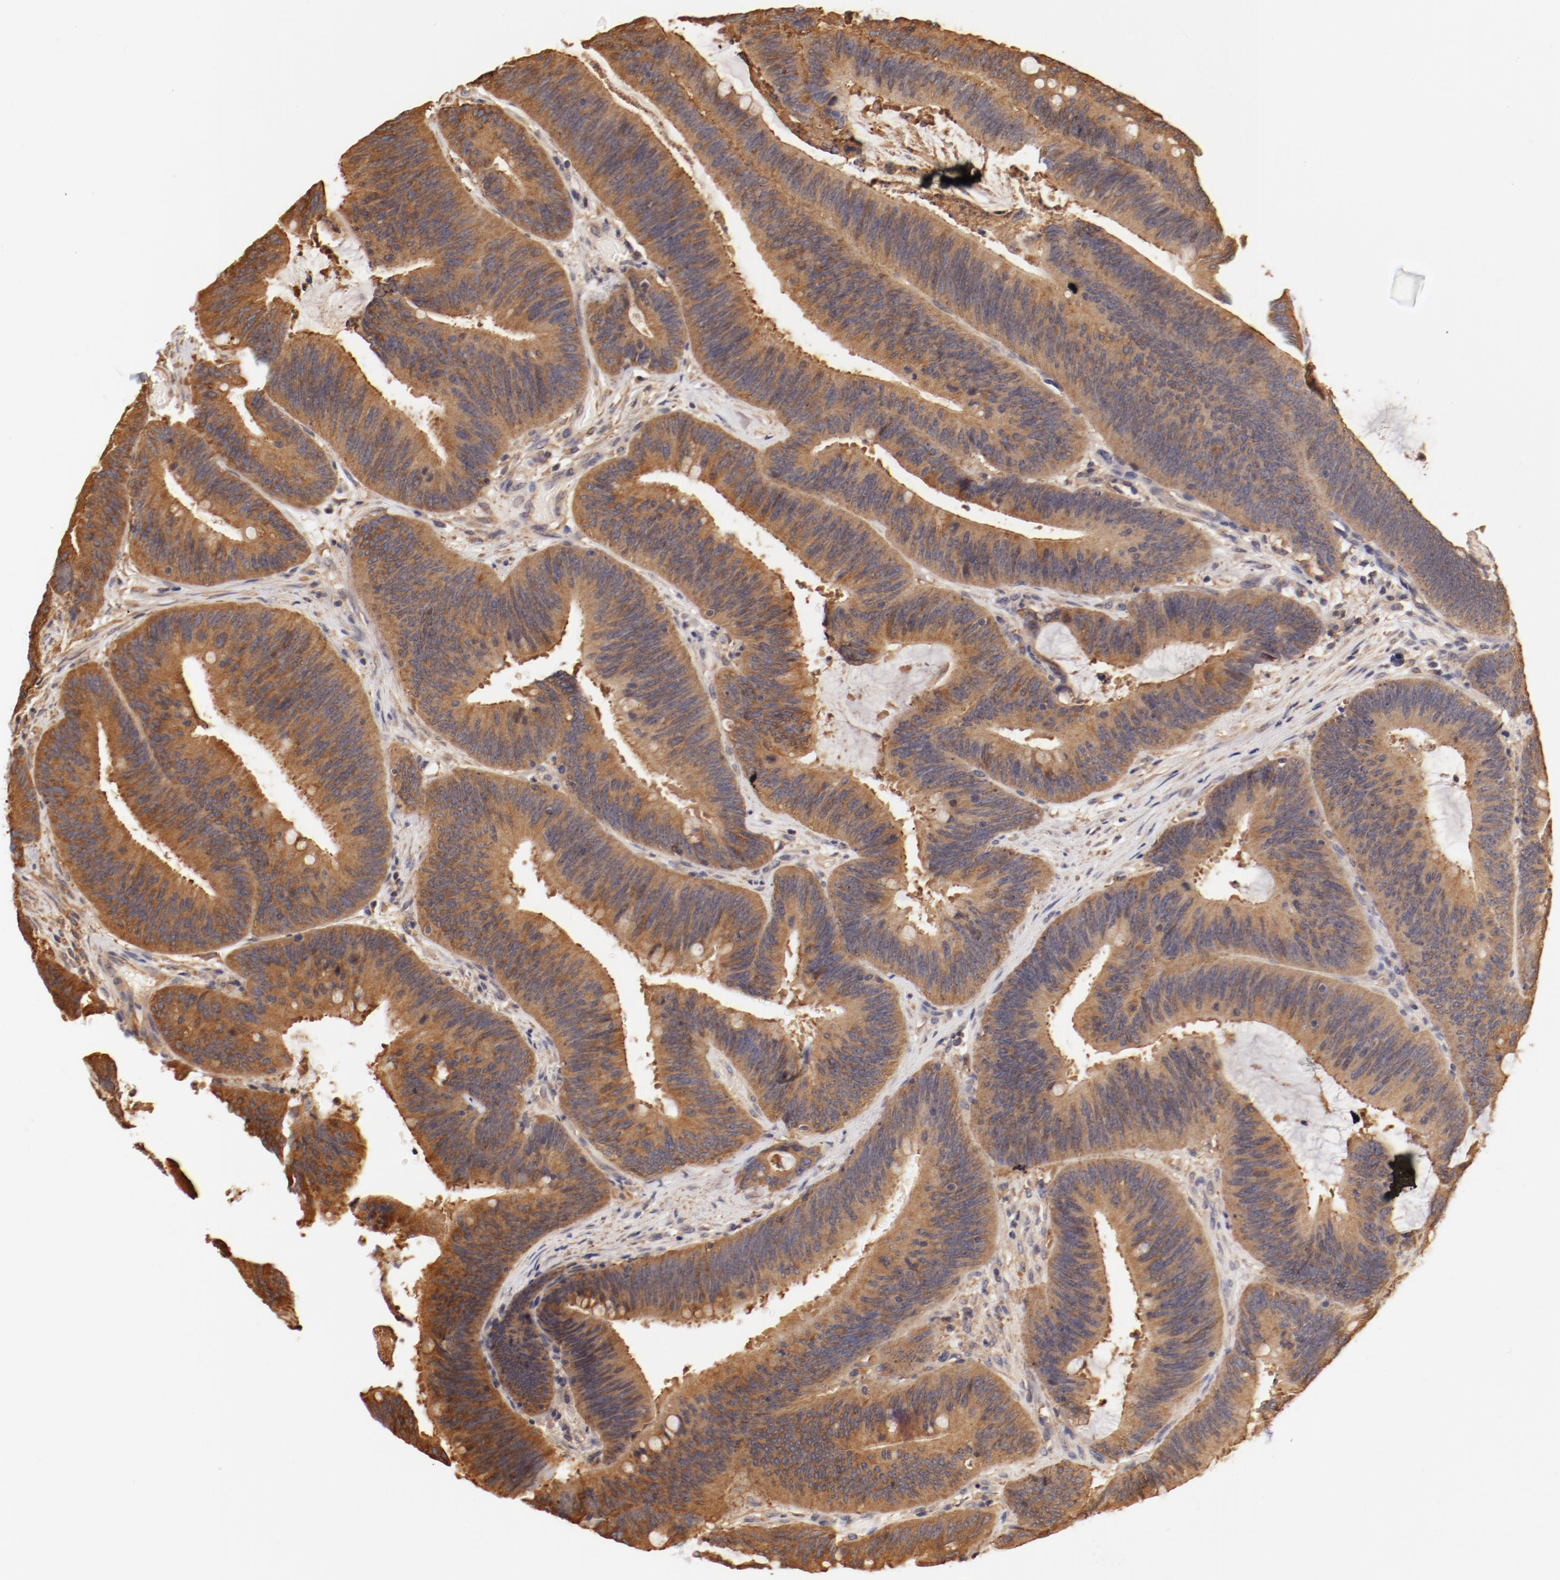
{"staining": {"intensity": "strong", "quantity": ">75%", "location": "cytoplasmic/membranous"}, "tissue": "colorectal cancer", "cell_type": "Tumor cells", "image_type": "cancer", "snomed": [{"axis": "morphology", "description": "Adenocarcinoma, NOS"}, {"axis": "topography", "description": "Rectum"}], "caption": "Protein expression analysis of human adenocarcinoma (colorectal) reveals strong cytoplasmic/membranous expression in about >75% of tumor cells. (brown staining indicates protein expression, while blue staining denotes nuclei).", "gene": "FCMR", "patient": {"sex": "female", "age": 66}}